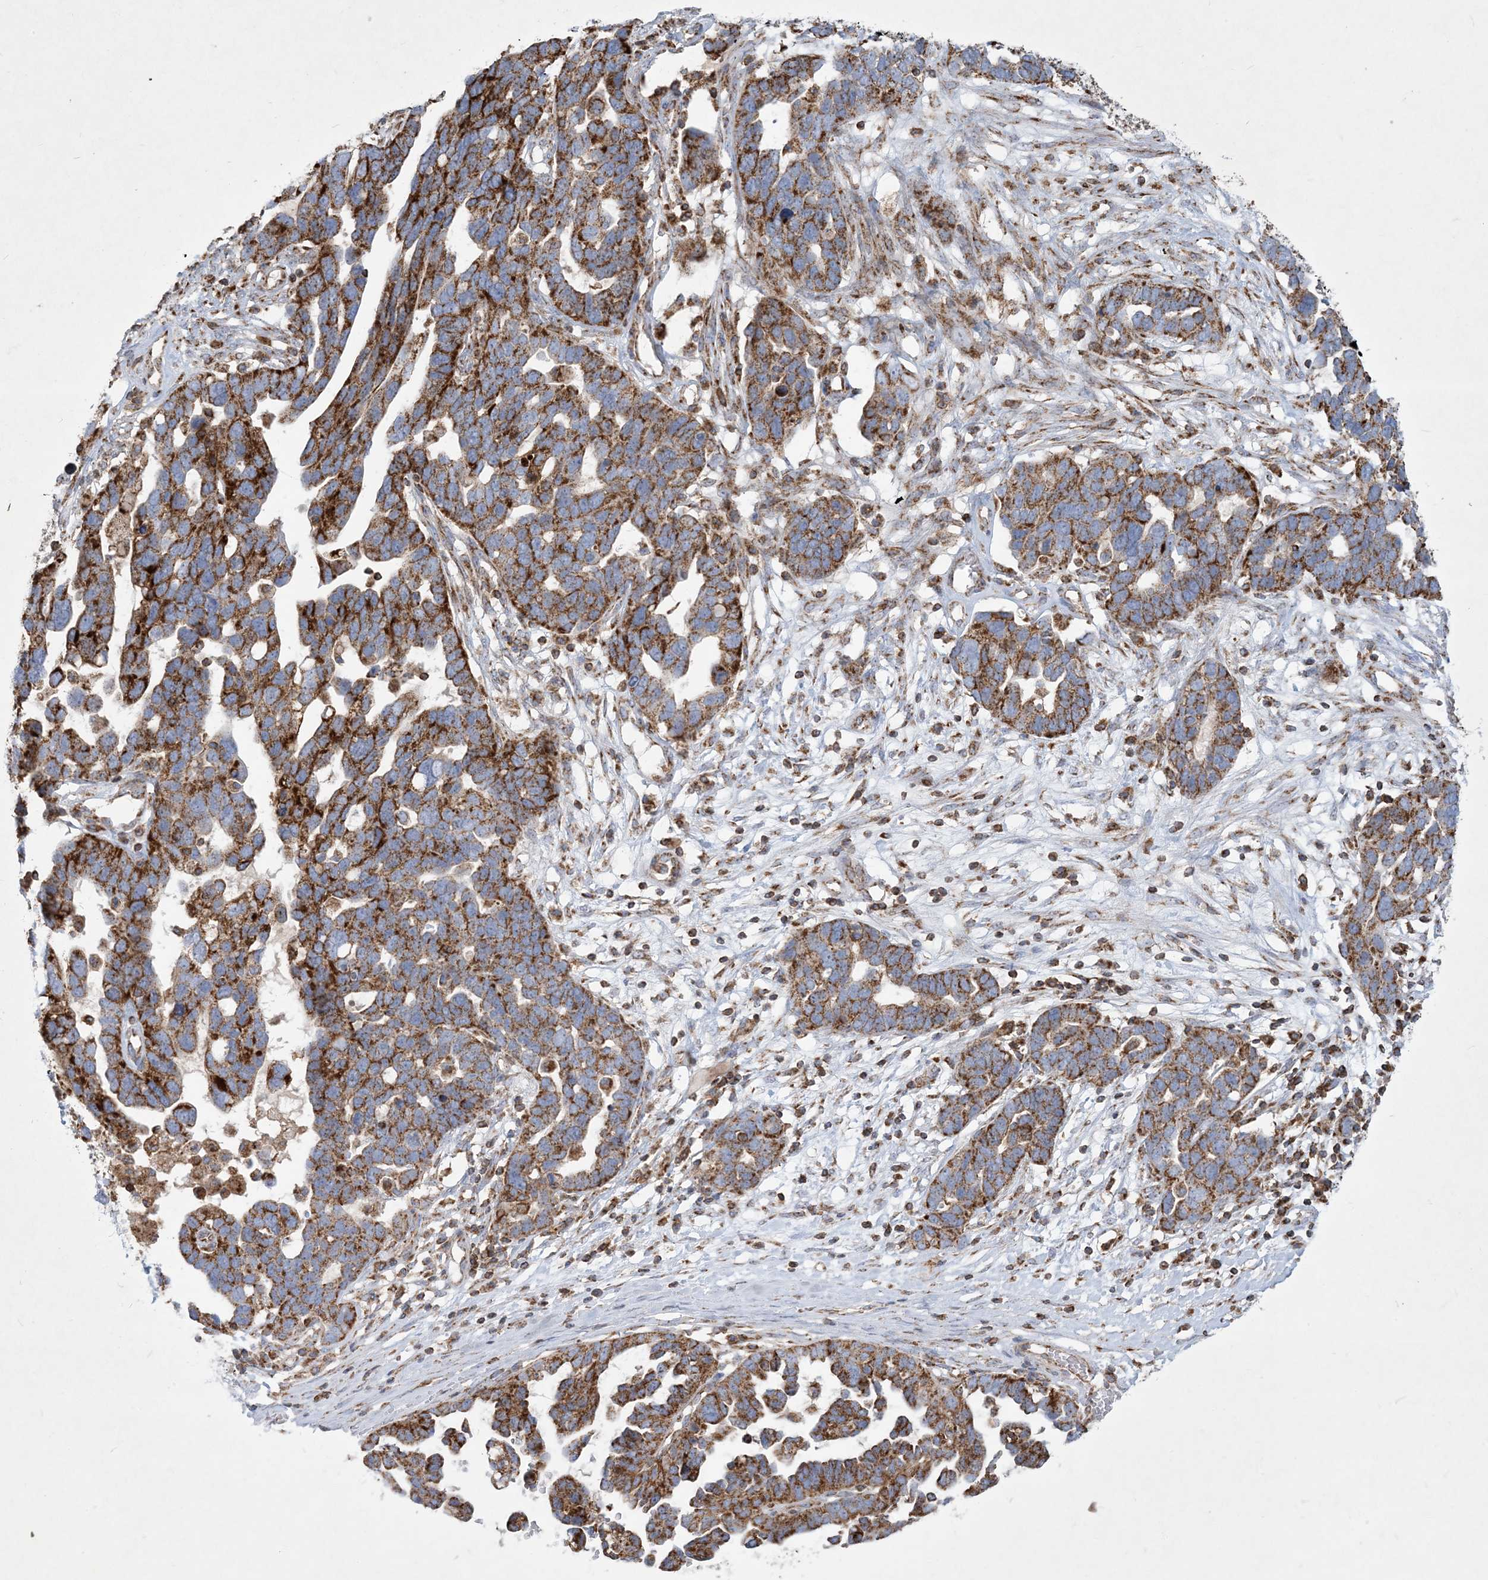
{"staining": {"intensity": "strong", "quantity": ">75%", "location": "cytoplasmic/membranous"}, "tissue": "ovarian cancer", "cell_type": "Tumor cells", "image_type": "cancer", "snomed": [{"axis": "morphology", "description": "Cystadenocarcinoma, serous, NOS"}, {"axis": "topography", "description": "Ovary"}], "caption": "Immunohistochemistry of human ovarian serous cystadenocarcinoma displays high levels of strong cytoplasmic/membranous staining in about >75% of tumor cells.", "gene": "BEND4", "patient": {"sex": "female", "age": 54}}